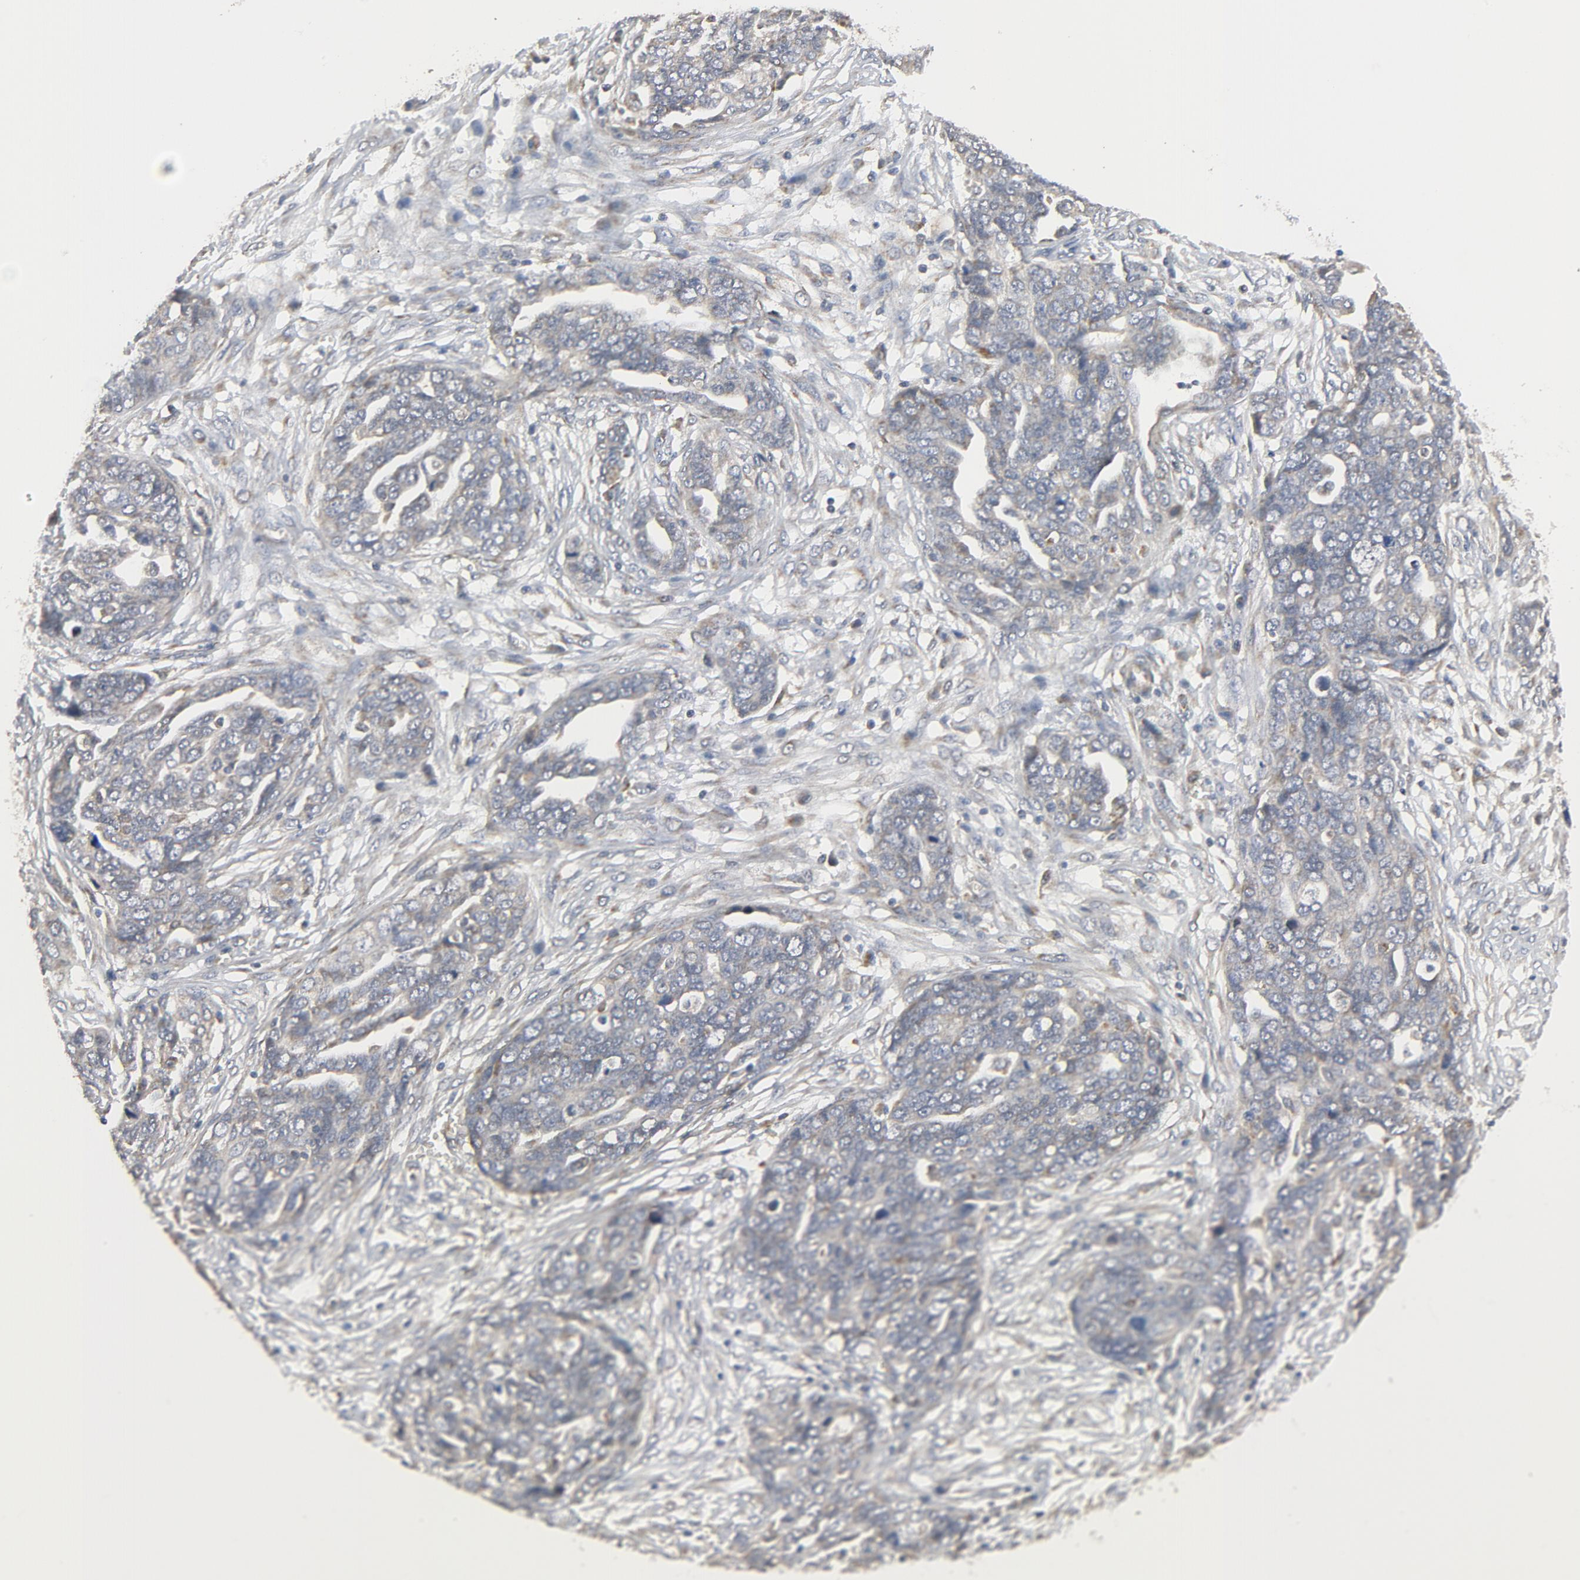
{"staining": {"intensity": "weak", "quantity": ">75%", "location": "cytoplasmic/membranous"}, "tissue": "ovarian cancer", "cell_type": "Tumor cells", "image_type": "cancer", "snomed": [{"axis": "morphology", "description": "Normal tissue, NOS"}, {"axis": "morphology", "description": "Cystadenocarcinoma, serous, NOS"}, {"axis": "topography", "description": "Fallopian tube"}, {"axis": "topography", "description": "Ovary"}], "caption": "Immunohistochemical staining of ovarian cancer demonstrates weak cytoplasmic/membranous protein expression in about >75% of tumor cells.", "gene": "C14orf119", "patient": {"sex": "female", "age": 56}}